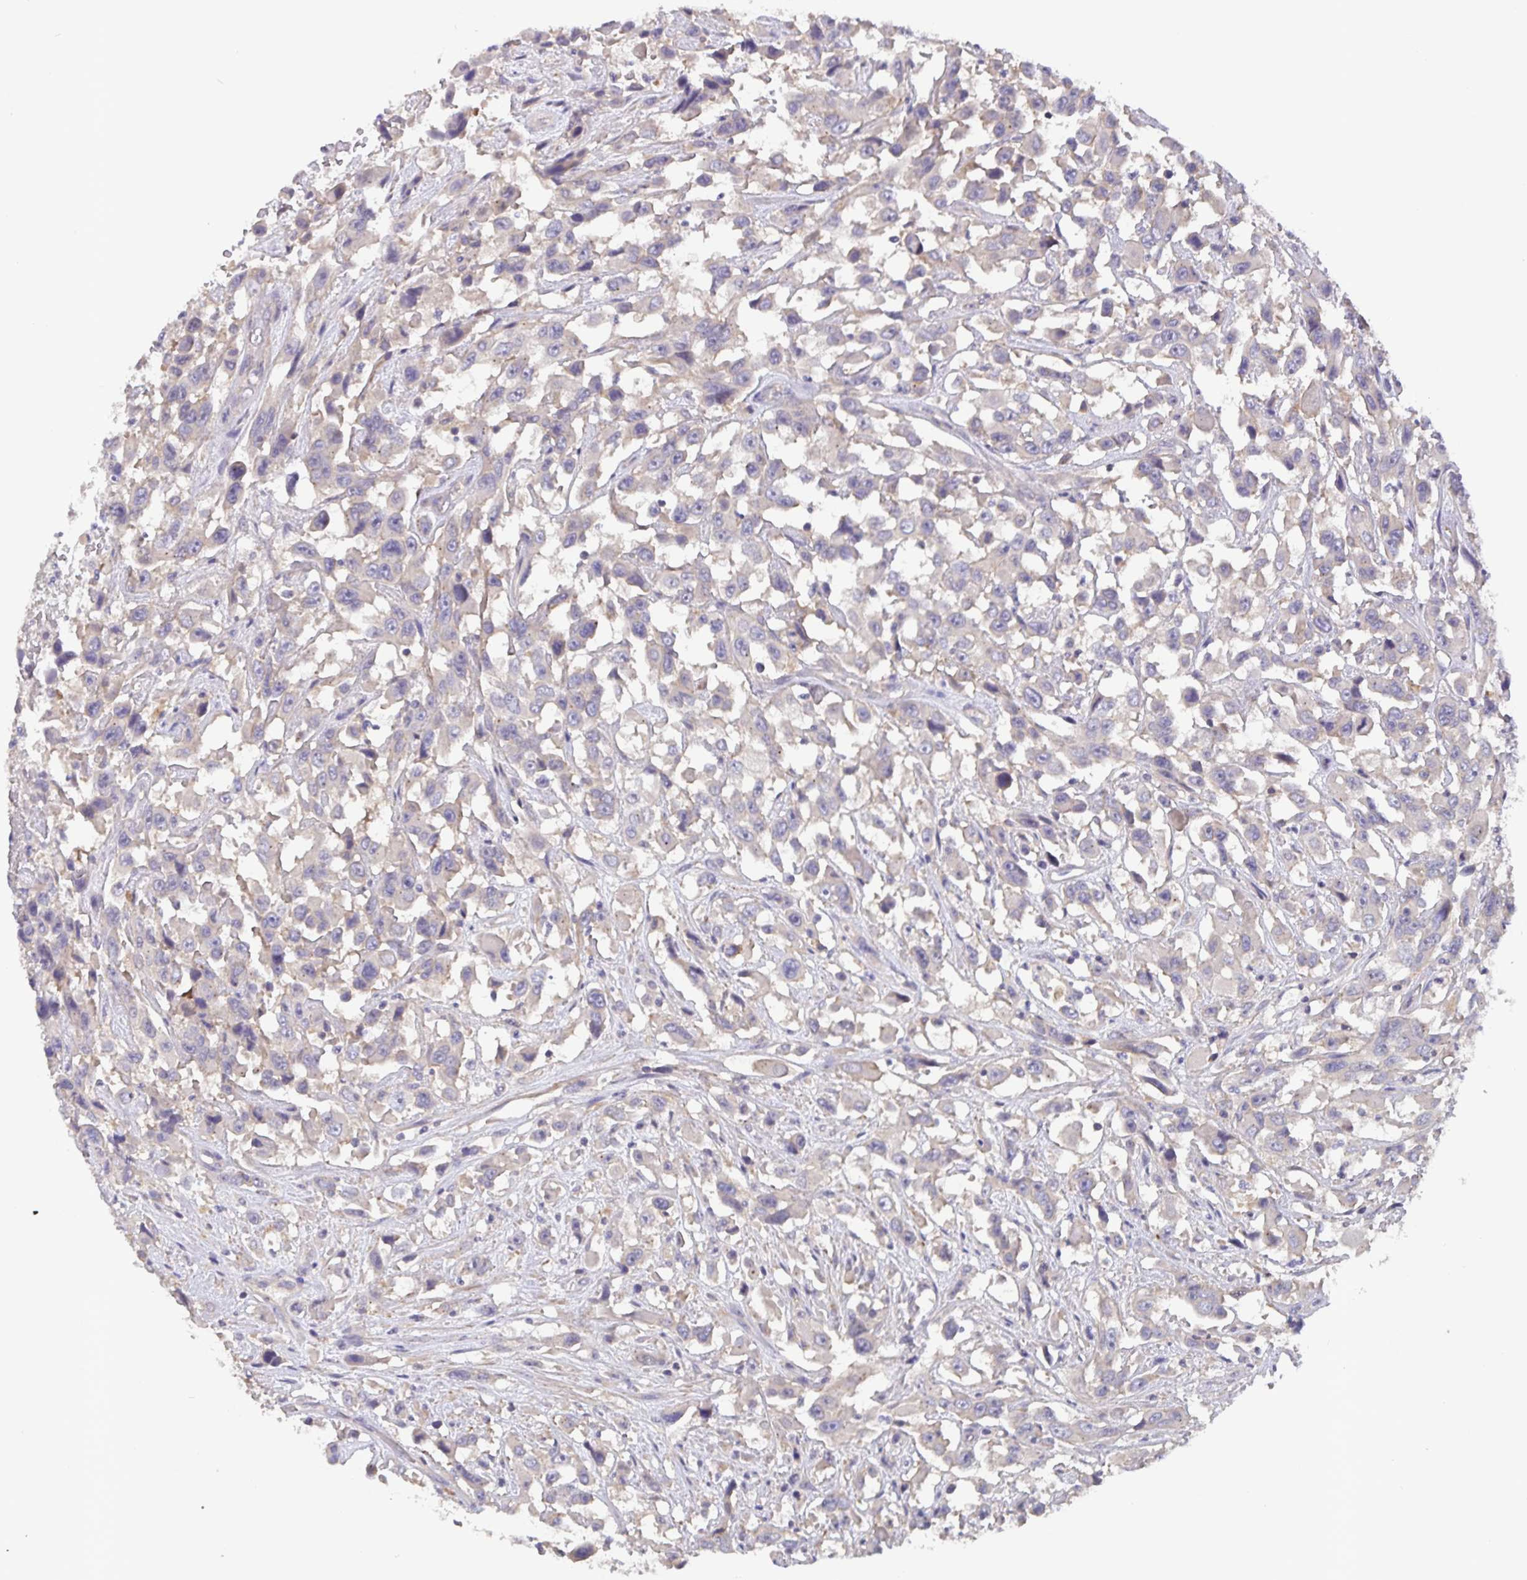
{"staining": {"intensity": "weak", "quantity": "<25%", "location": "cytoplasmic/membranous"}, "tissue": "urothelial cancer", "cell_type": "Tumor cells", "image_type": "cancer", "snomed": [{"axis": "morphology", "description": "Urothelial carcinoma, High grade"}, {"axis": "topography", "description": "Urinary bladder"}], "caption": "Urothelial carcinoma (high-grade) was stained to show a protein in brown. There is no significant positivity in tumor cells. (DAB (3,3'-diaminobenzidine) immunohistochemistry (IHC), high magnification).", "gene": "FBXL16", "patient": {"sex": "male", "age": 53}}